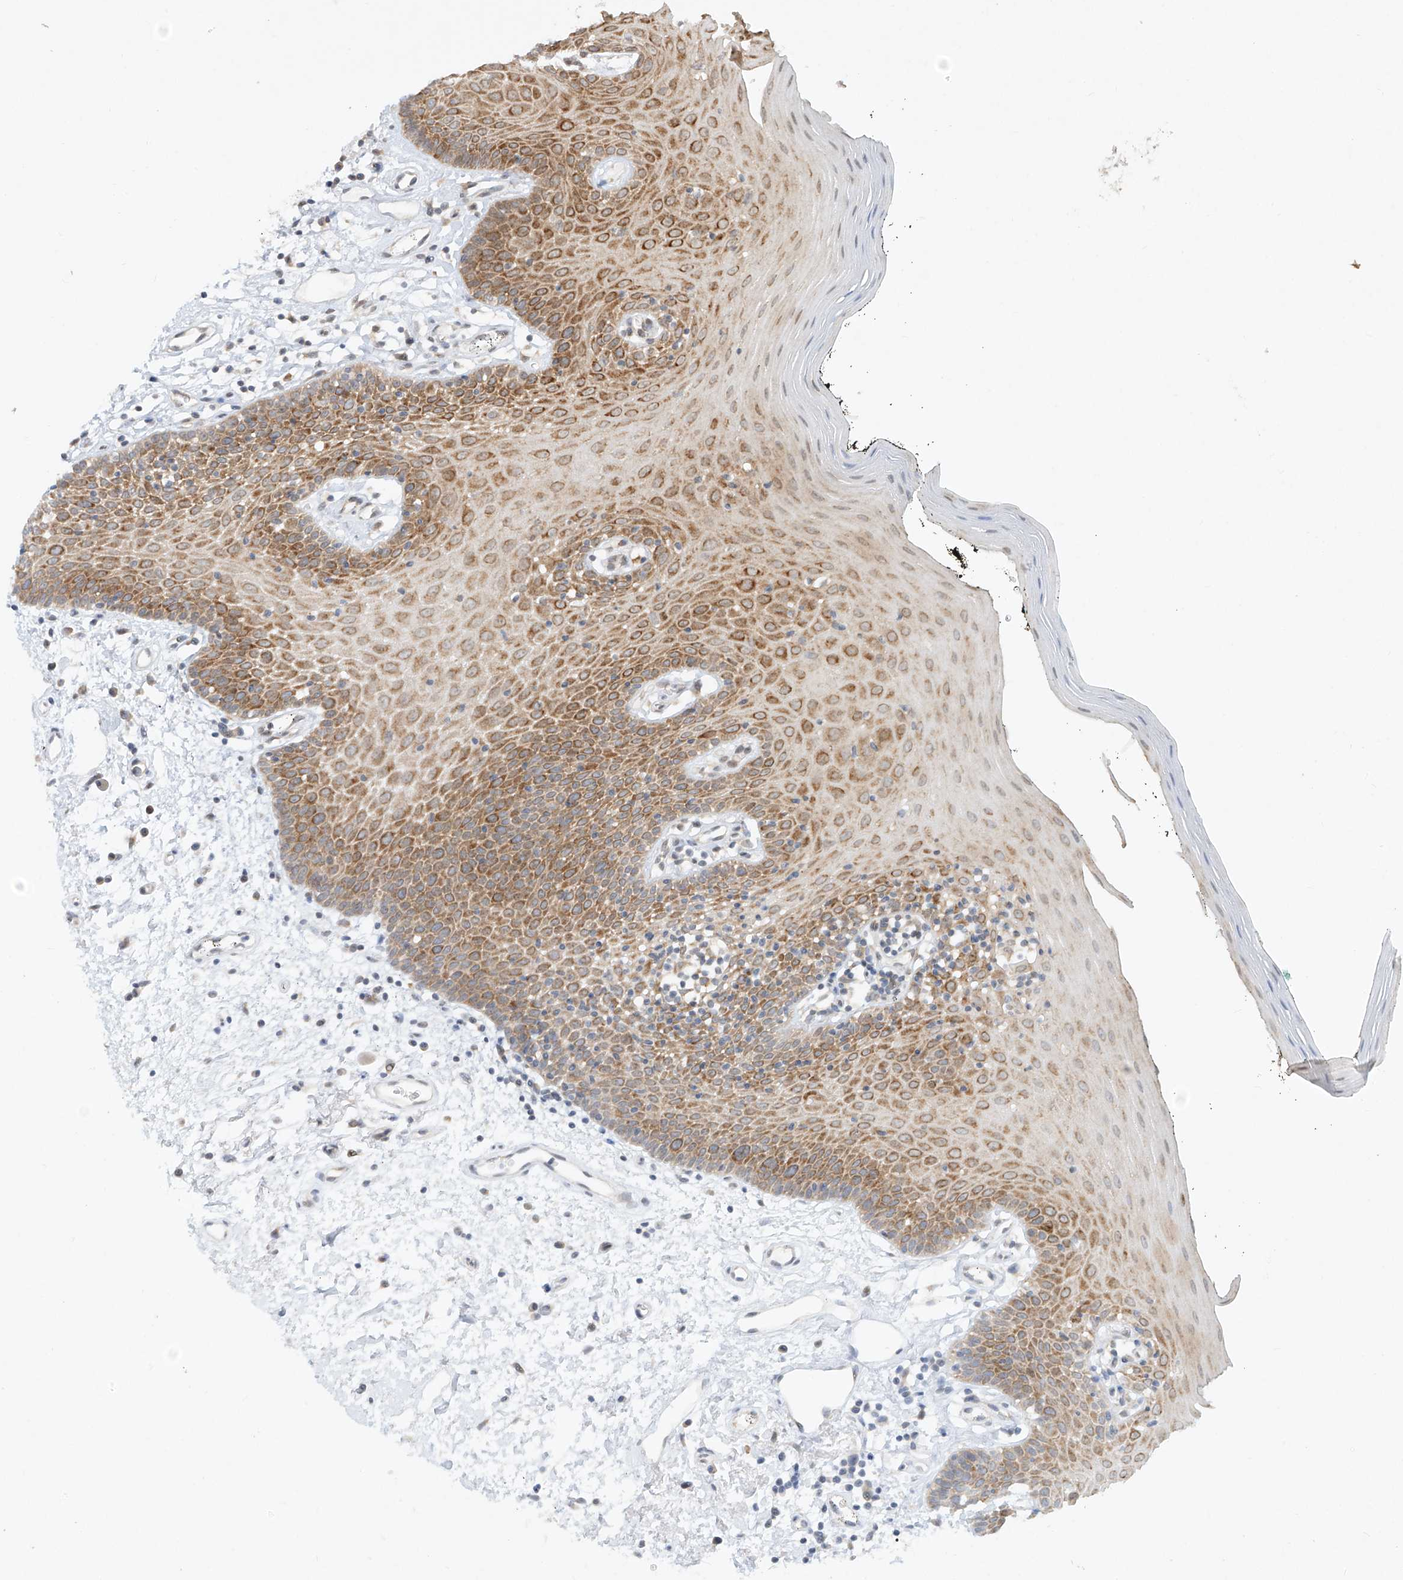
{"staining": {"intensity": "moderate", "quantity": "25%-75%", "location": "cytoplasmic/membranous"}, "tissue": "oral mucosa", "cell_type": "Squamous epithelial cells", "image_type": "normal", "snomed": [{"axis": "morphology", "description": "Normal tissue, NOS"}, {"axis": "topography", "description": "Oral tissue"}], "caption": "Squamous epithelial cells show medium levels of moderate cytoplasmic/membranous positivity in approximately 25%-75% of cells in benign human oral mucosa. The protein is shown in brown color, while the nuclei are stained blue.", "gene": "TASP1", "patient": {"sex": "male", "age": 74}}